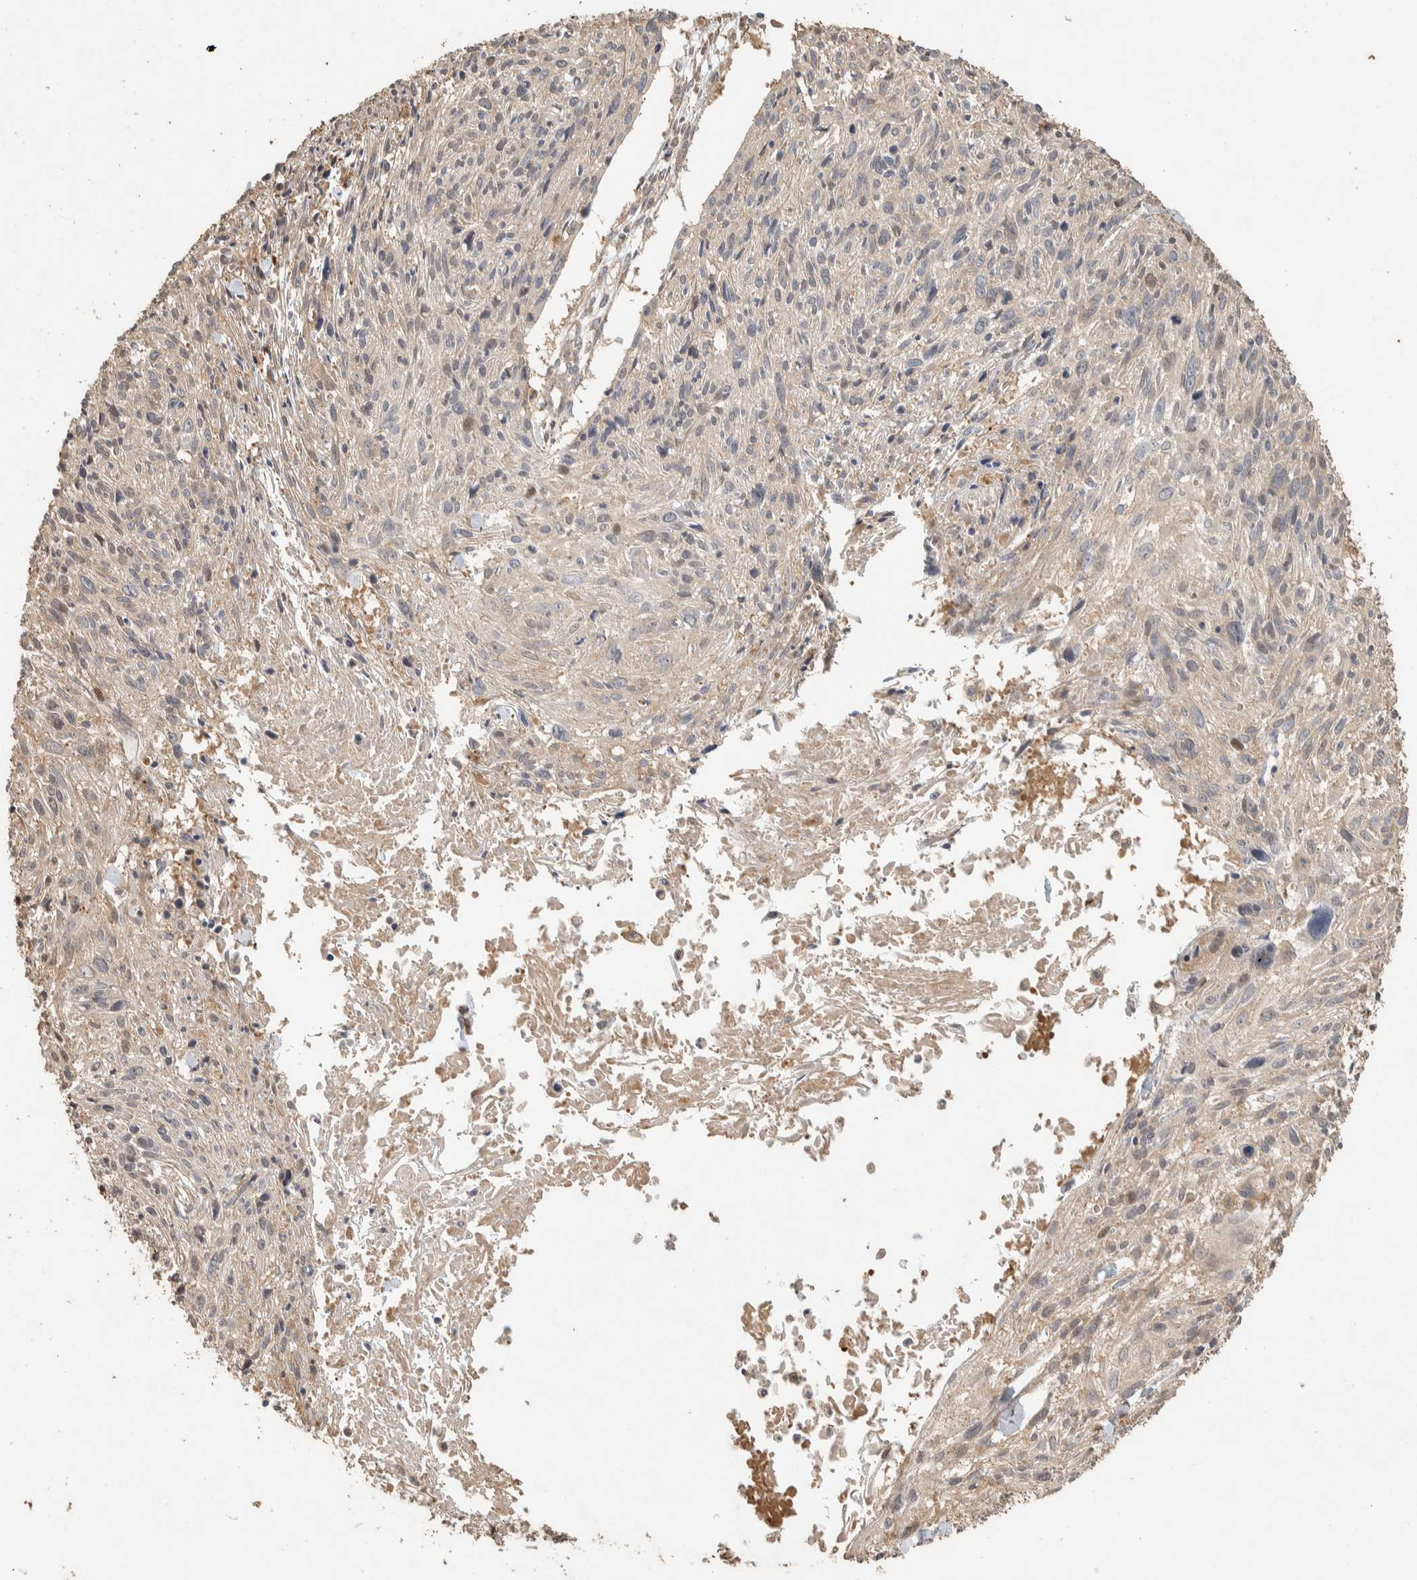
{"staining": {"intensity": "weak", "quantity": "<25%", "location": "cytoplasmic/membranous"}, "tissue": "cervical cancer", "cell_type": "Tumor cells", "image_type": "cancer", "snomed": [{"axis": "morphology", "description": "Squamous cell carcinoma, NOS"}, {"axis": "topography", "description": "Cervix"}], "caption": "DAB (3,3'-diaminobenzidine) immunohistochemical staining of human cervical cancer (squamous cell carcinoma) displays no significant staining in tumor cells.", "gene": "EXOC7", "patient": {"sex": "female", "age": 51}}